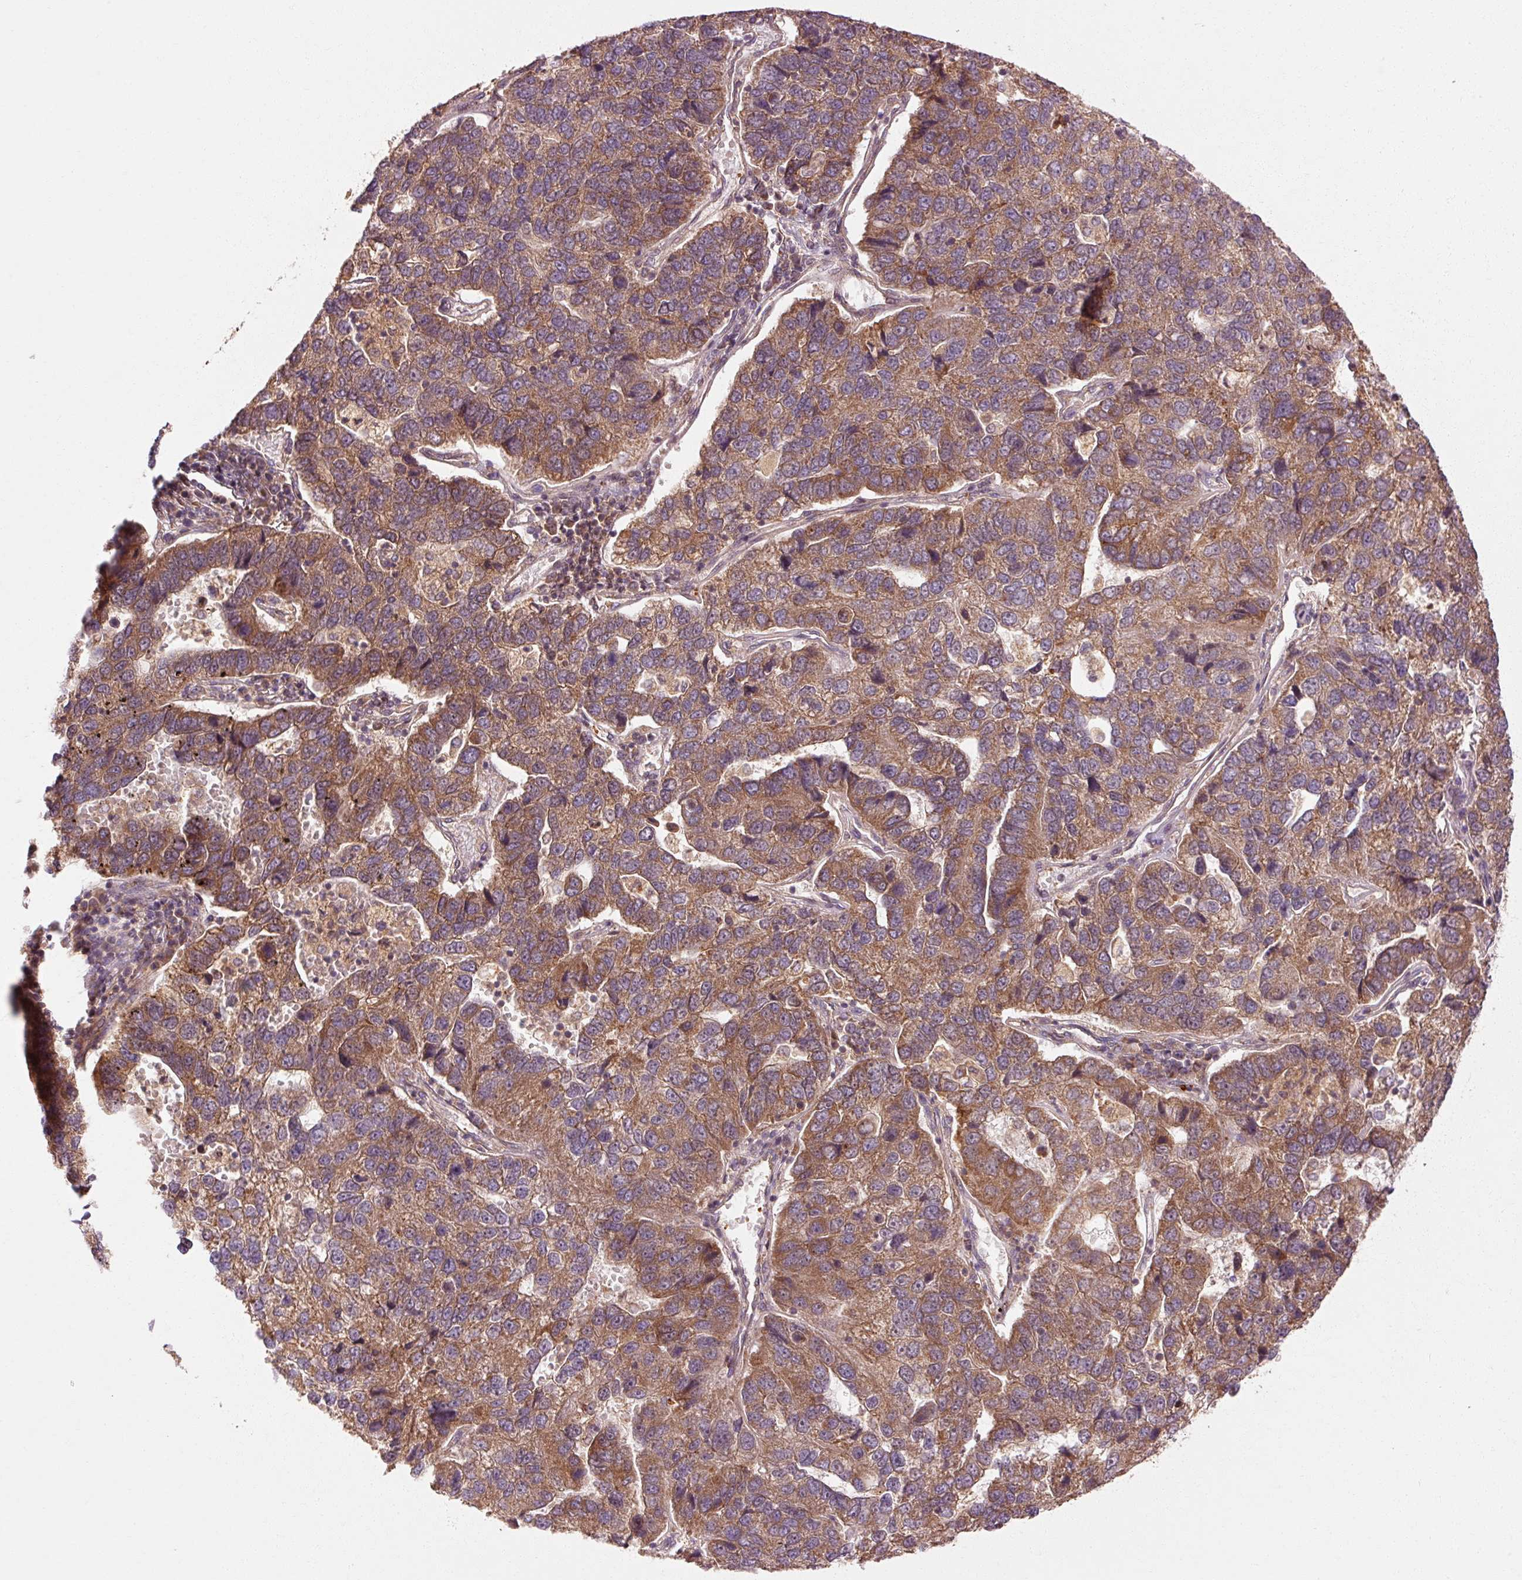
{"staining": {"intensity": "moderate", "quantity": ">75%", "location": "cytoplasmic/membranous"}, "tissue": "pancreatic cancer", "cell_type": "Tumor cells", "image_type": "cancer", "snomed": [{"axis": "morphology", "description": "Adenocarcinoma, NOS"}, {"axis": "topography", "description": "Pancreas"}], "caption": "A brown stain highlights moderate cytoplasmic/membranous positivity of a protein in adenocarcinoma (pancreatic) tumor cells.", "gene": "CTNNA1", "patient": {"sex": "female", "age": 61}}